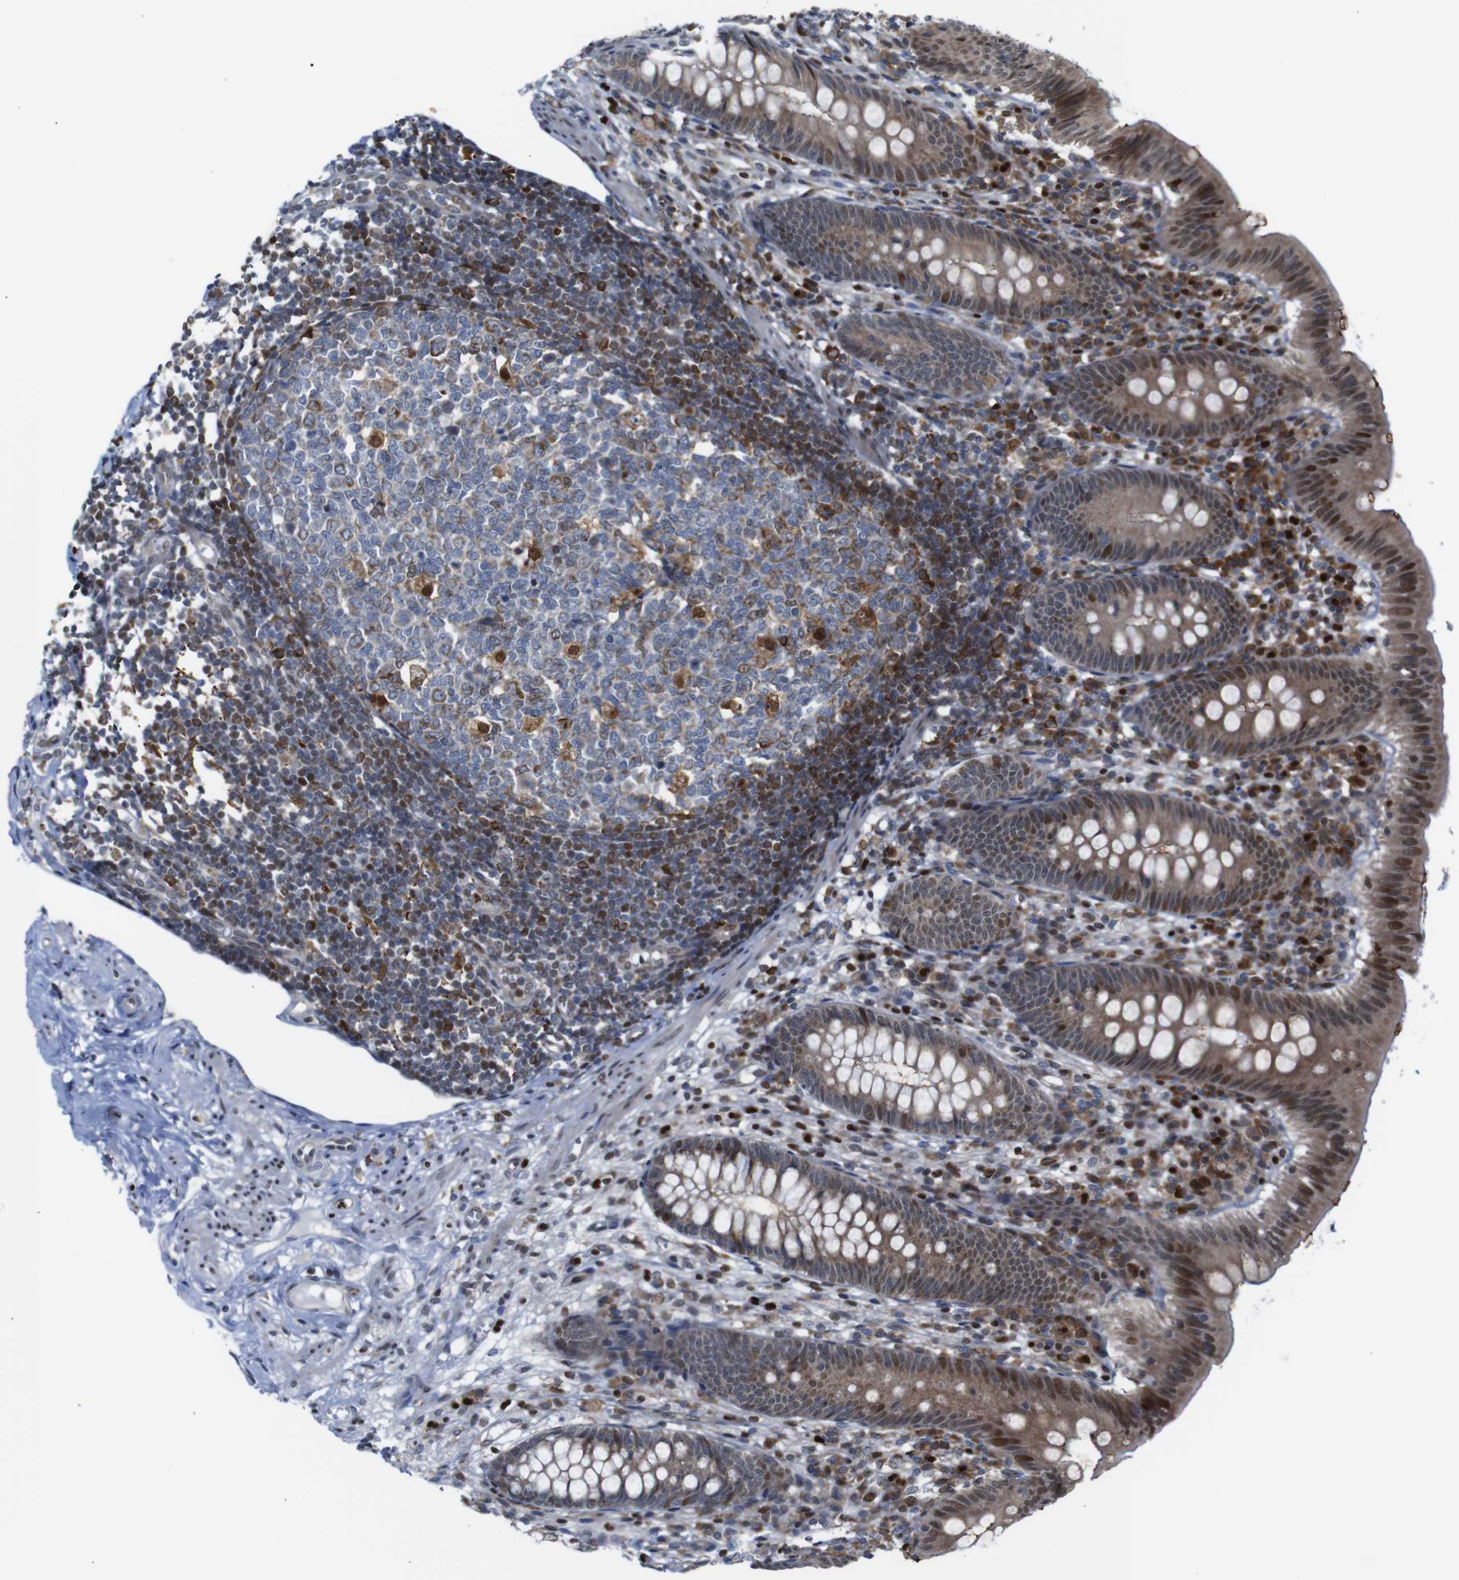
{"staining": {"intensity": "moderate", "quantity": ">75%", "location": "cytoplasmic/membranous,nuclear"}, "tissue": "appendix", "cell_type": "Glandular cells", "image_type": "normal", "snomed": [{"axis": "morphology", "description": "Normal tissue, NOS"}, {"axis": "topography", "description": "Appendix"}], "caption": "Moderate cytoplasmic/membranous,nuclear positivity for a protein is seen in approximately >75% of glandular cells of unremarkable appendix using immunohistochemistry.", "gene": "PTPN1", "patient": {"sex": "male", "age": 56}}